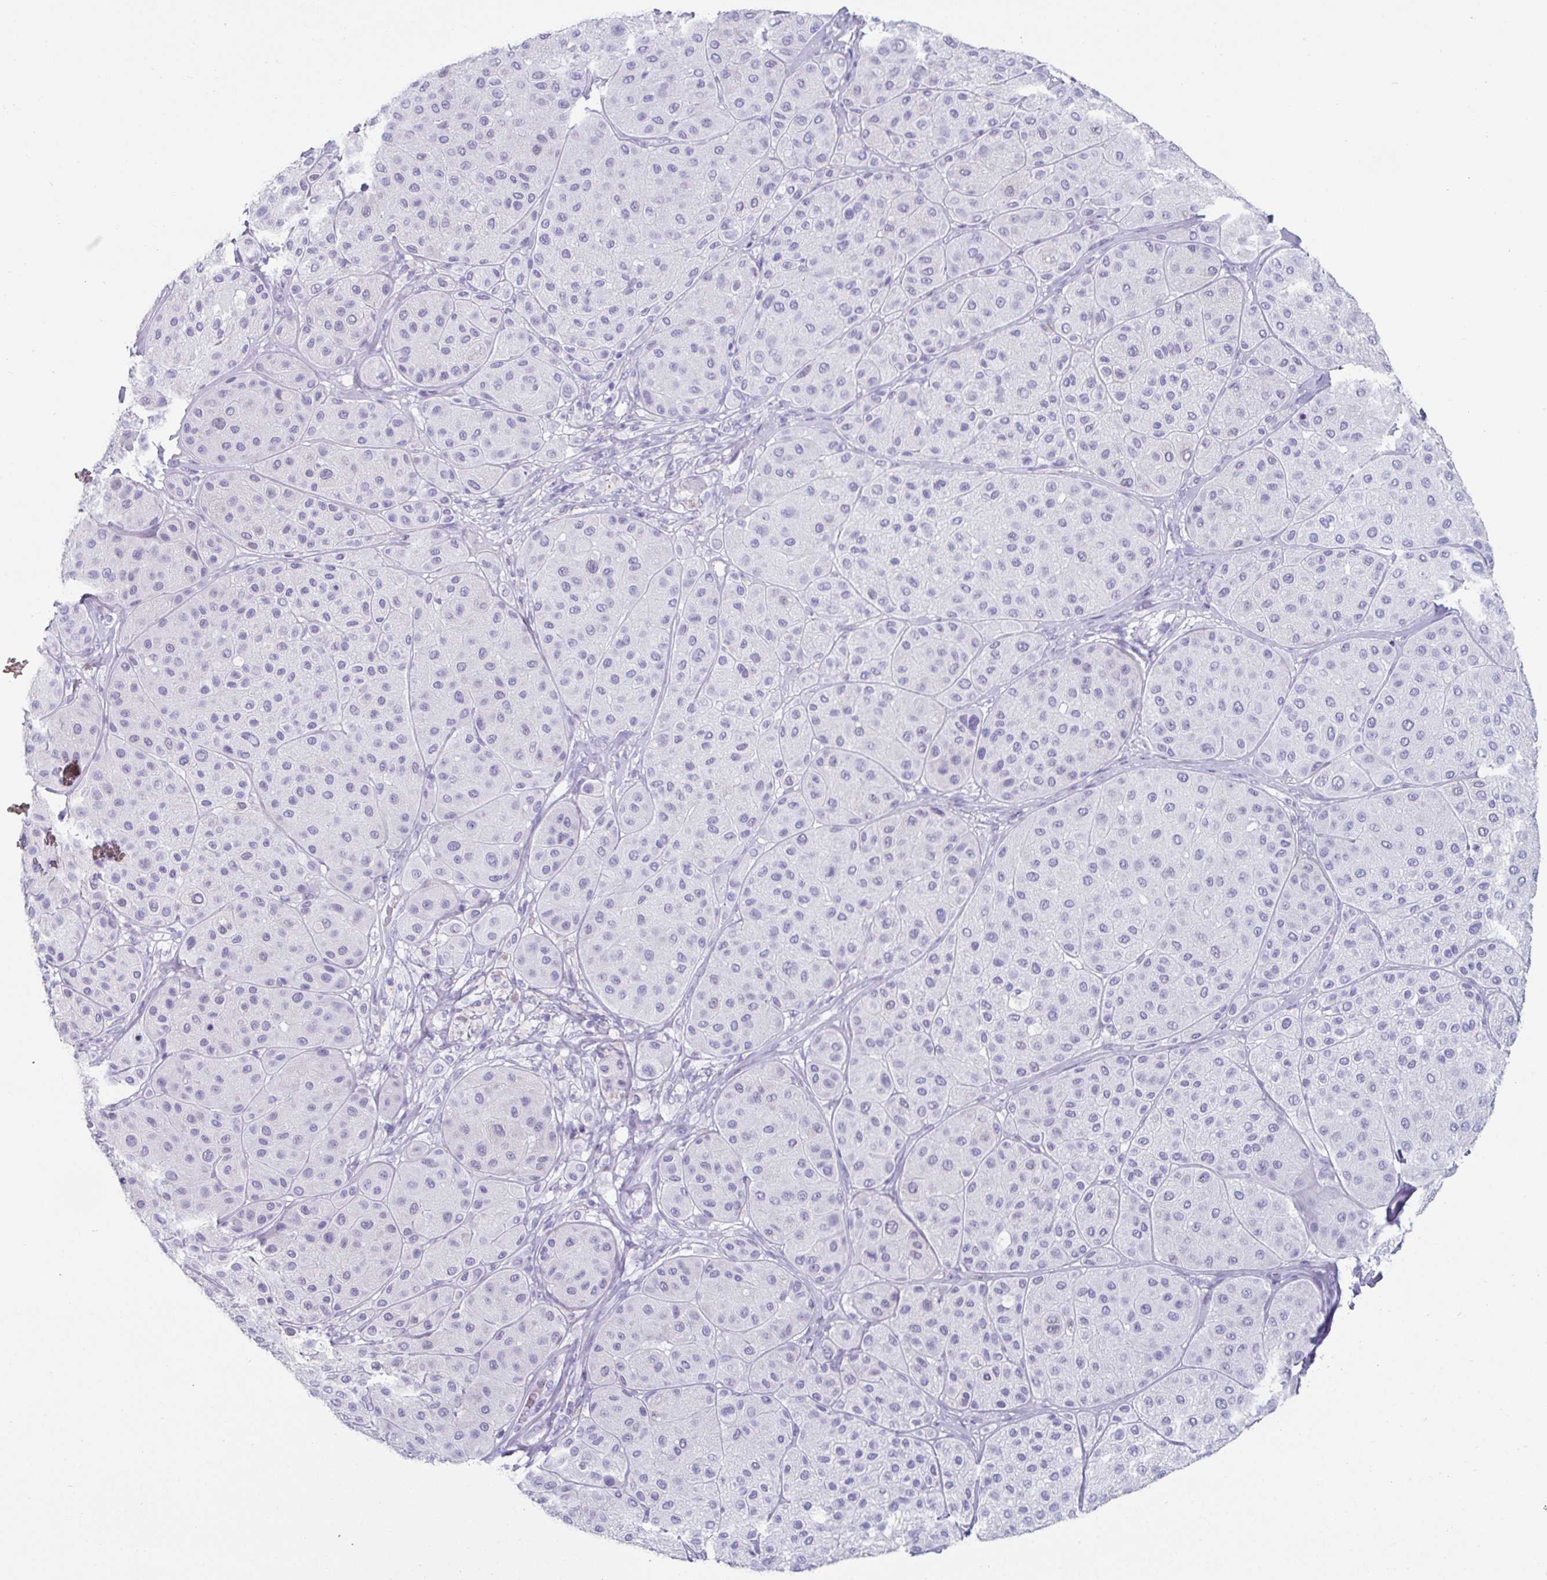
{"staining": {"intensity": "negative", "quantity": "none", "location": "none"}, "tissue": "melanoma", "cell_type": "Tumor cells", "image_type": "cancer", "snomed": [{"axis": "morphology", "description": "Malignant melanoma, Metastatic site"}, {"axis": "topography", "description": "Smooth muscle"}], "caption": "An image of human malignant melanoma (metastatic site) is negative for staining in tumor cells. Nuclei are stained in blue.", "gene": "CREG2", "patient": {"sex": "male", "age": 41}}